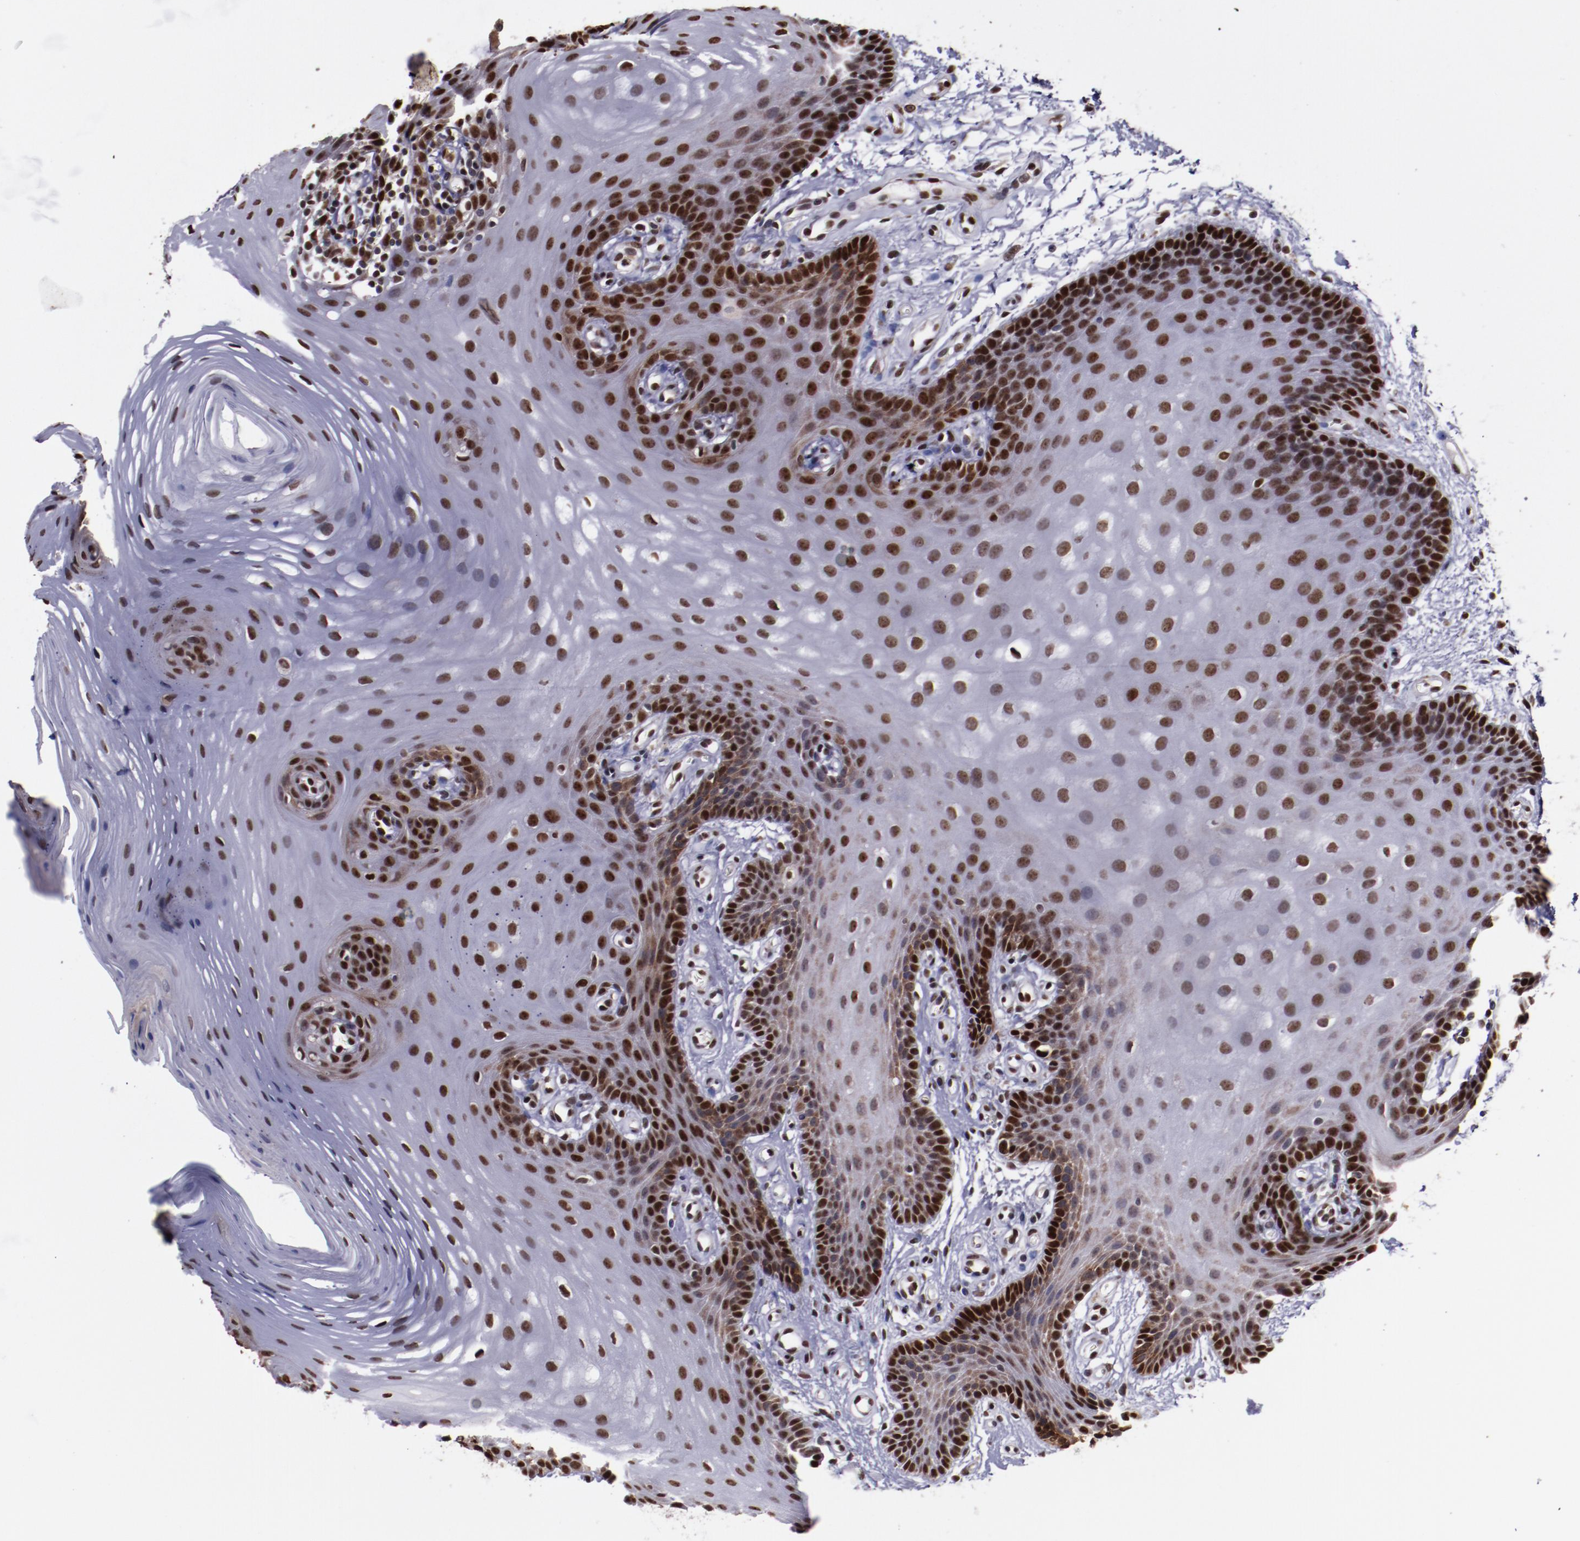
{"staining": {"intensity": "strong", "quantity": ">75%", "location": "nuclear"}, "tissue": "oral mucosa", "cell_type": "Squamous epithelial cells", "image_type": "normal", "snomed": [{"axis": "morphology", "description": "Normal tissue, NOS"}, {"axis": "topography", "description": "Oral tissue"}], "caption": "A brown stain labels strong nuclear staining of a protein in squamous epithelial cells of benign human oral mucosa.", "gene": "APEX1", "patient": {"sex": "male", "age": 62}}